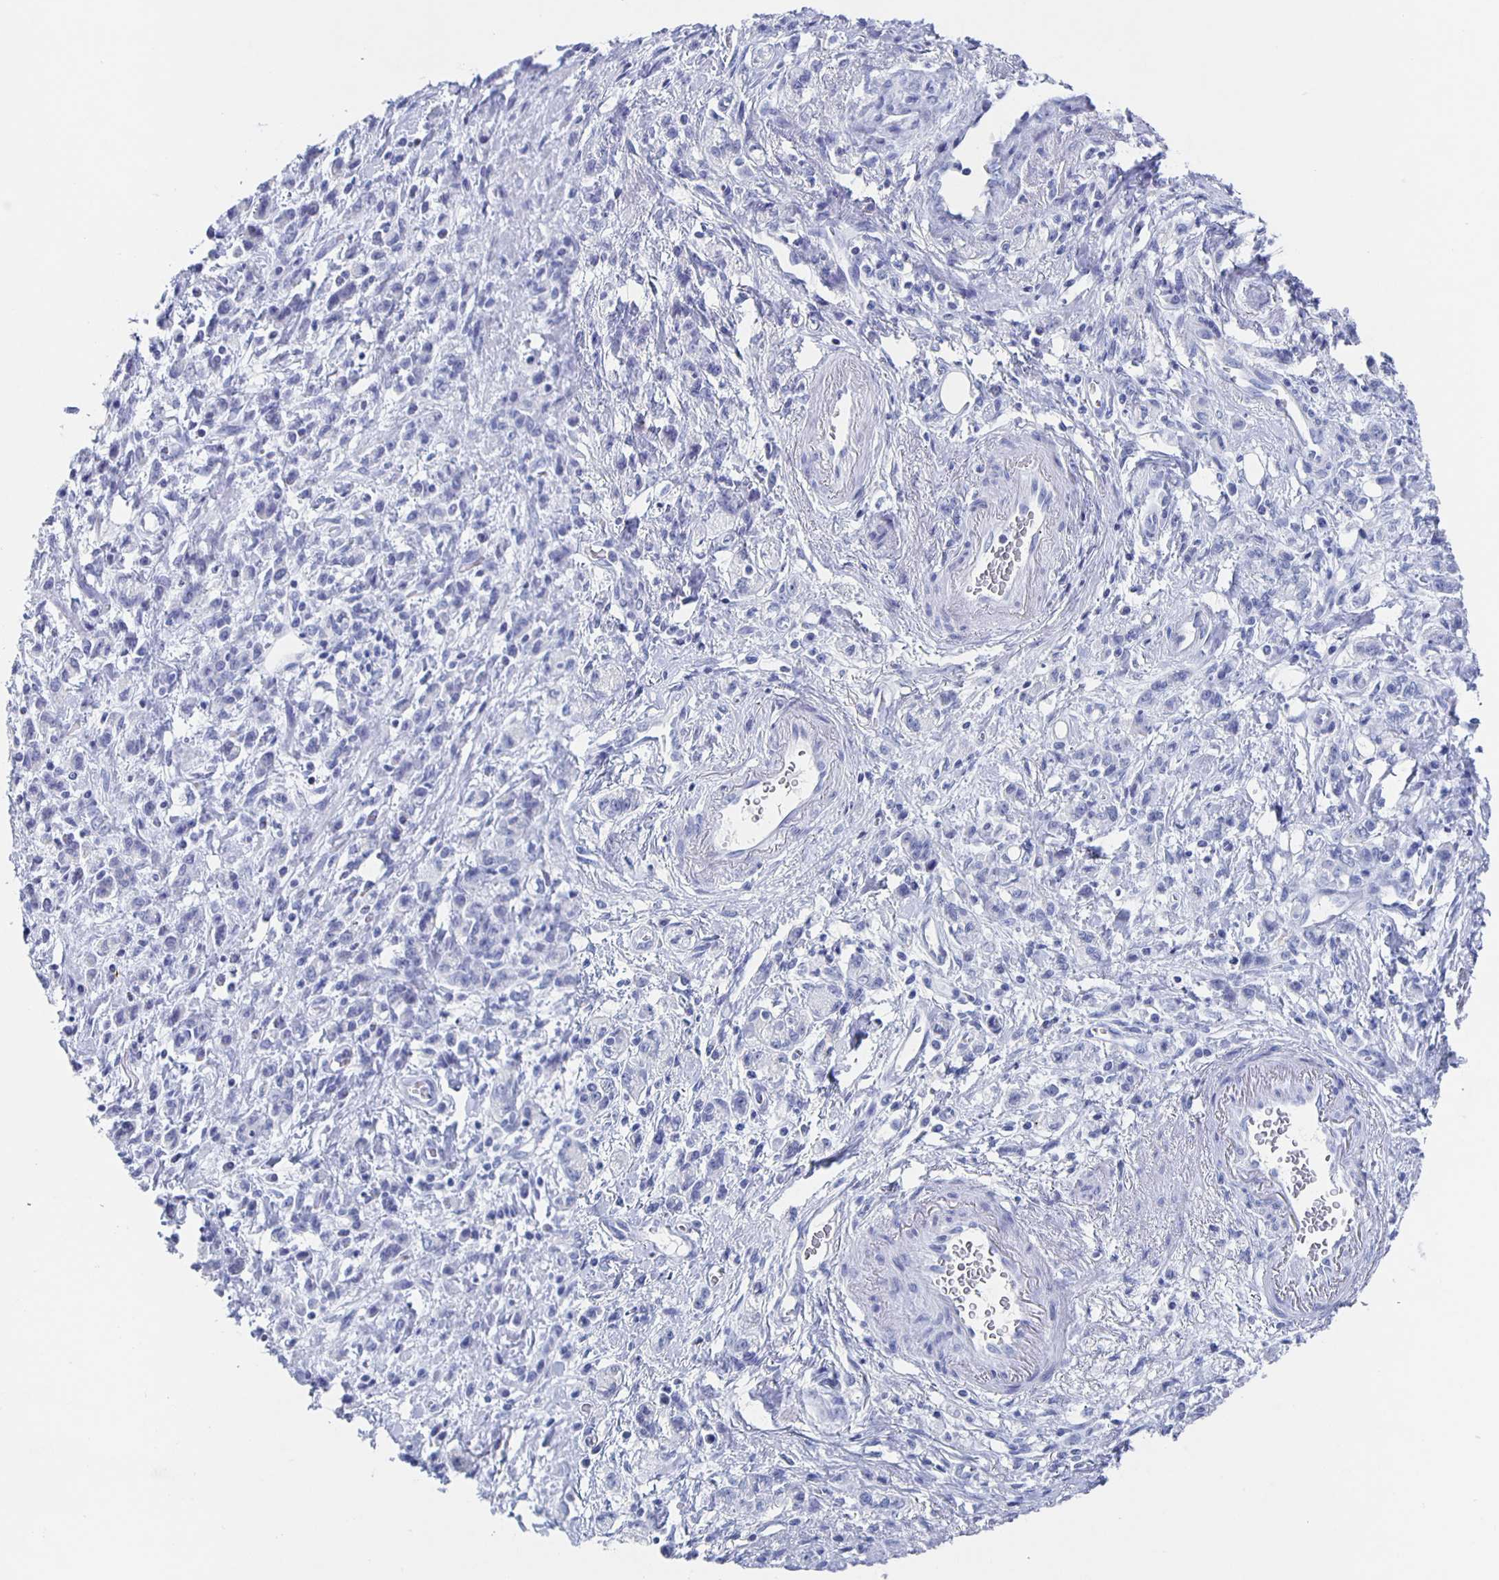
{"staining": {"intensity": "negative", "quantity": "none", "location": "none"}, "tissue": "stomach cancer", "cell_type": "Tumor cells", "image_type": "cancer", "snomed": [{"axis": "morphology", "description": "Adenocarcinoma, NOS"}, {"axis": "topography", "description": "Stomach"}], "caption": "The photomicrograph reveals no staining of tumor cells in adenocarcinoma (stomach).", "gene": "SLC34A2", "patient": {"sex": "male", "age": 77}}